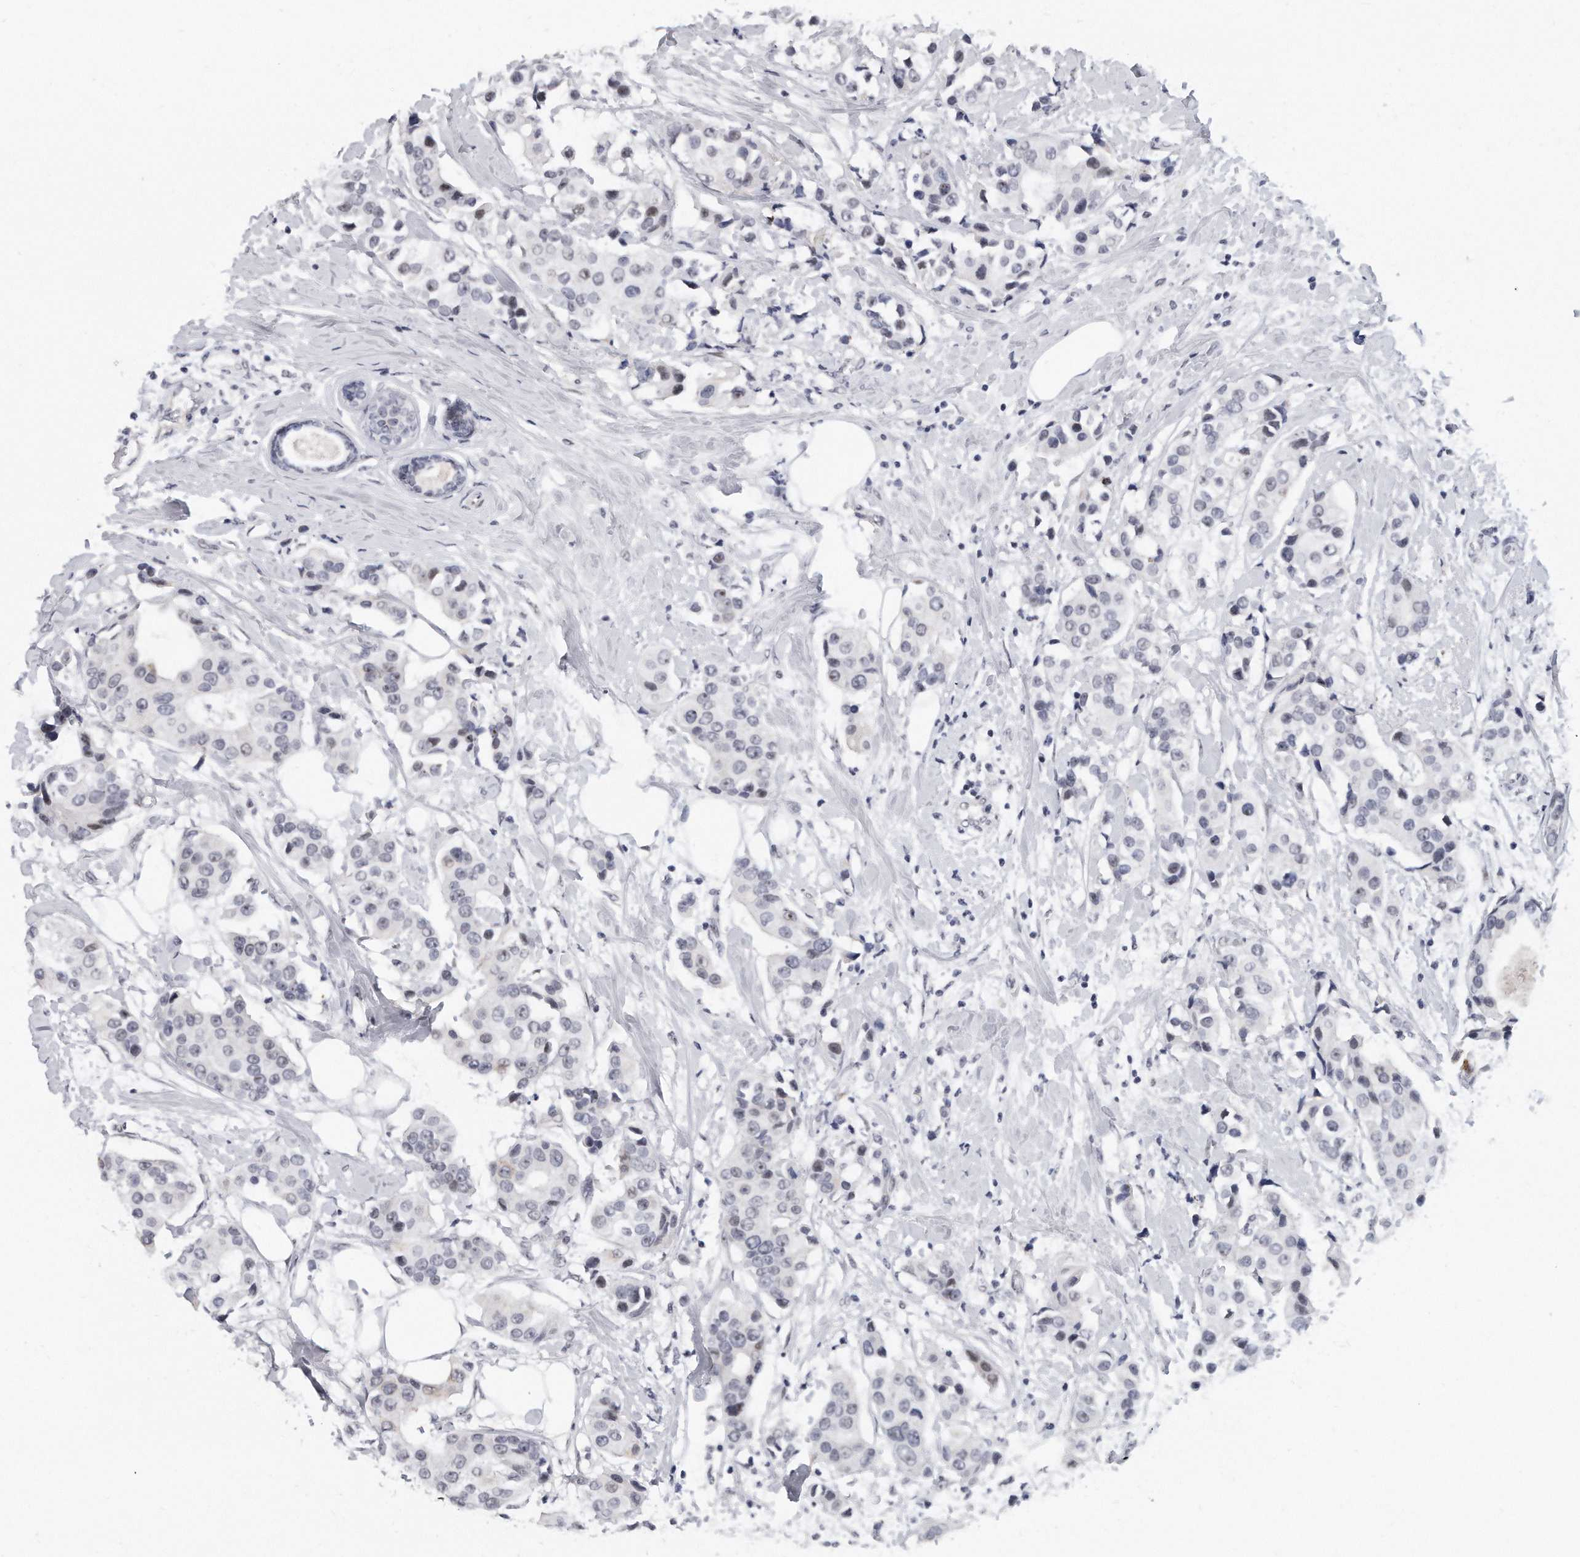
{"staining": {"intensity": "negative", "quantity": "none", "location": "none"}, "tissue": "breast cancer", "cell_type": "Tumor cells", "image_type": "cancer", "snomed": [{"axis": "morphology", "description": "Normal tissue, NOS"}, {"axis": "morphology", "description": "Duct carcinoma"}, {"axis": "topography", "description": "Breast"}], "caption": "High power microscopy image of an immunohistochemistry image of breast cancer, revealing no significant expression in tumor cells.", "gene": "TFCP2L1", "patient": {"sex": "female", "age": 39}}